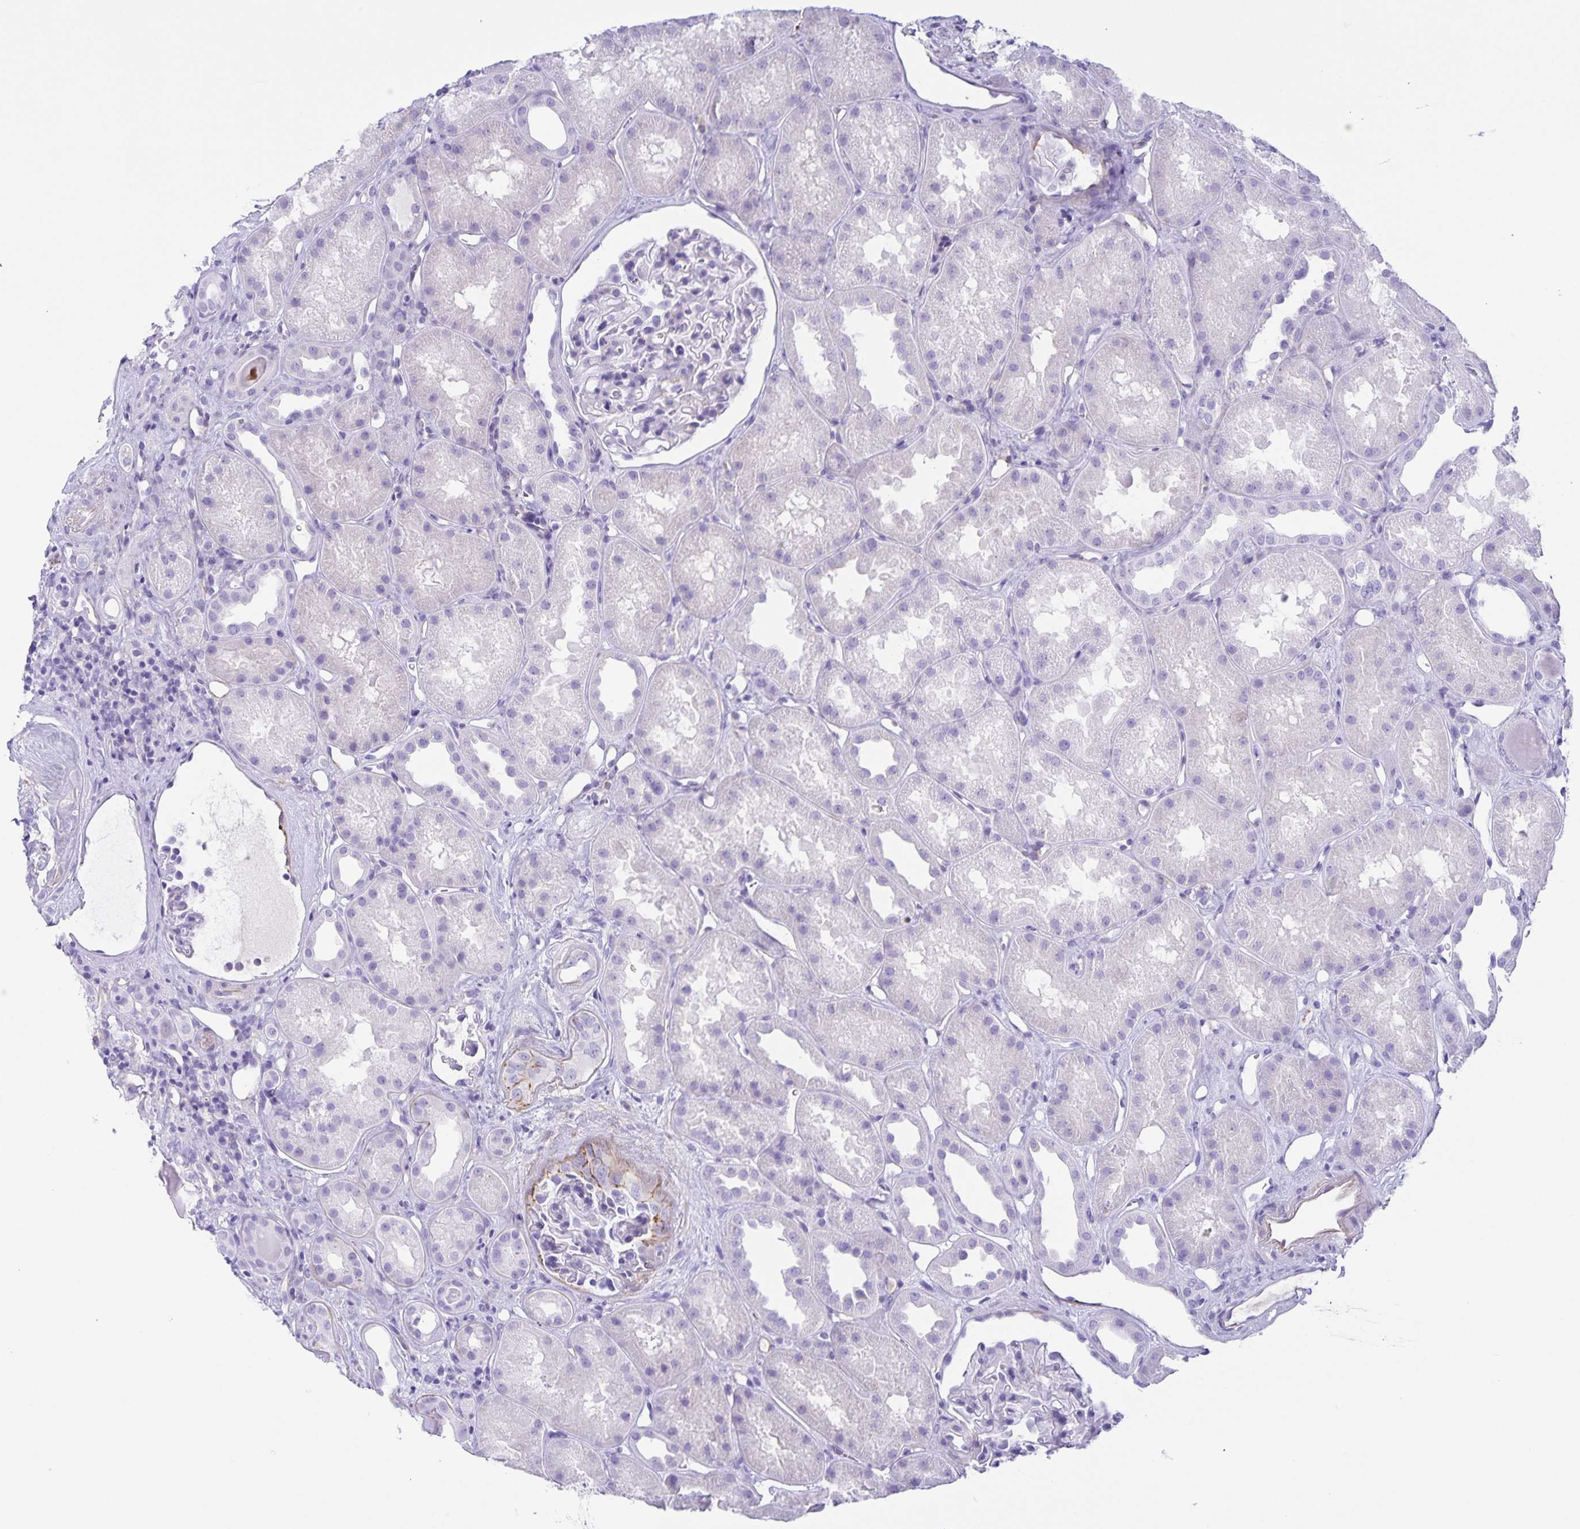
{"staining": {"intensity": "negative", "quantity": "none", "location": "none"}, "tissue": "kidney", "cell_type": "Cells in glomeruli", "image_type": "normal", "snomed": [{"axis": "morphology", "description": "Normal tissue, NOS"}, {"axis": "topography", "description": "Kidney"}], "caption": "An immunohistochemistry (IHC) micrograph of unremarkable kidney is shown. There is no staining in cells in glomeruli of kidney. (DAB immunohistochemistry (IHC), high magnification).", "gene": "UBQLN3", "patient": {"sex": "male", "age": 61}}